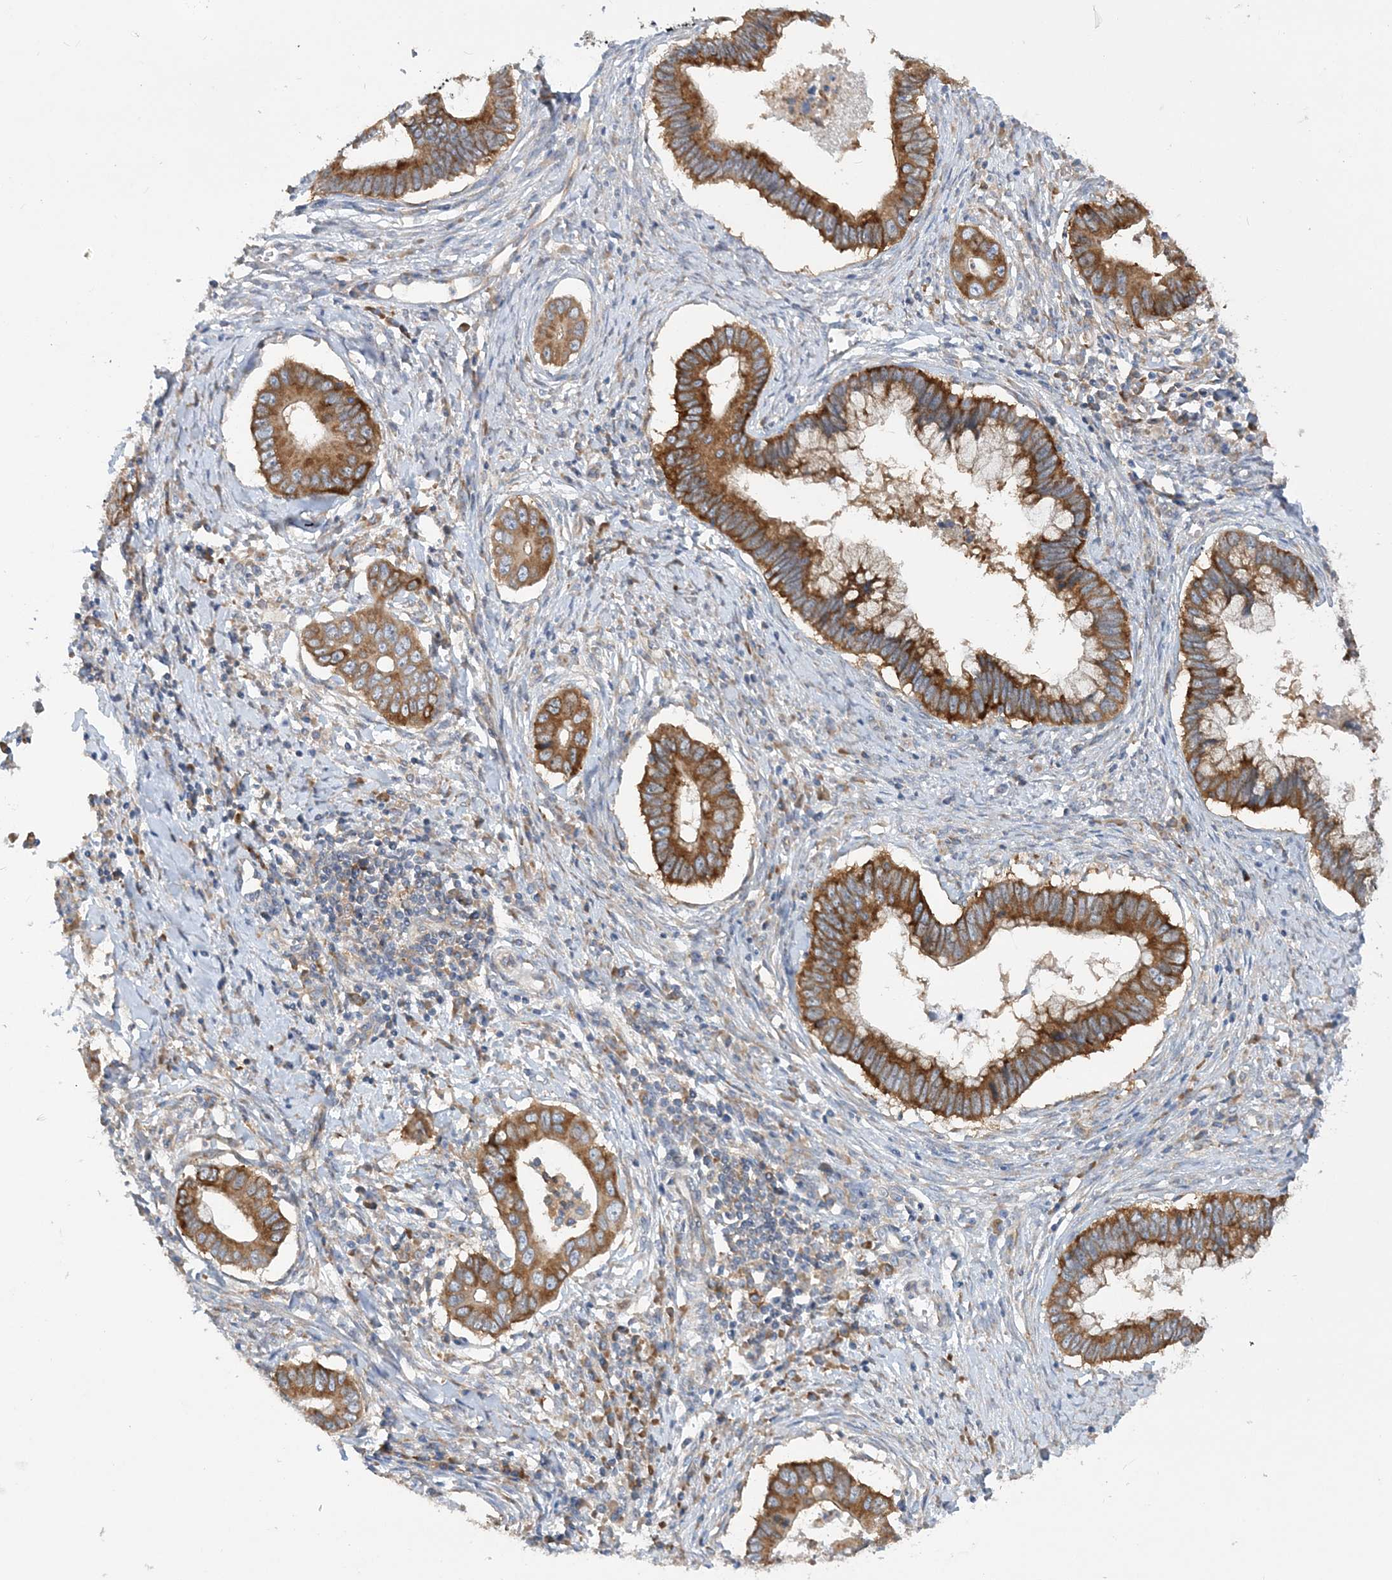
{"staining": {"intensity": "strong", "quantity": ">75%", "location": "cytoplasmic/membranous"}, "tissue": "cervical cancer", "cell_type": "Tumor cells", "image_type": "cancer", "snomed": [{"axis": "morphology", "description": "Adenocarcinoma, NOS"}, {"axis": "topography", "description": "Cervix"}], "caption": "Cervical adenocarcinoma stained for a protein (brown) demonstrates strong cytoplasmic/membranous positive positivity in approximately >75% of tumor cells.", "gene": "LARP4B", "patient": {"sex": "female", "age": 44}}